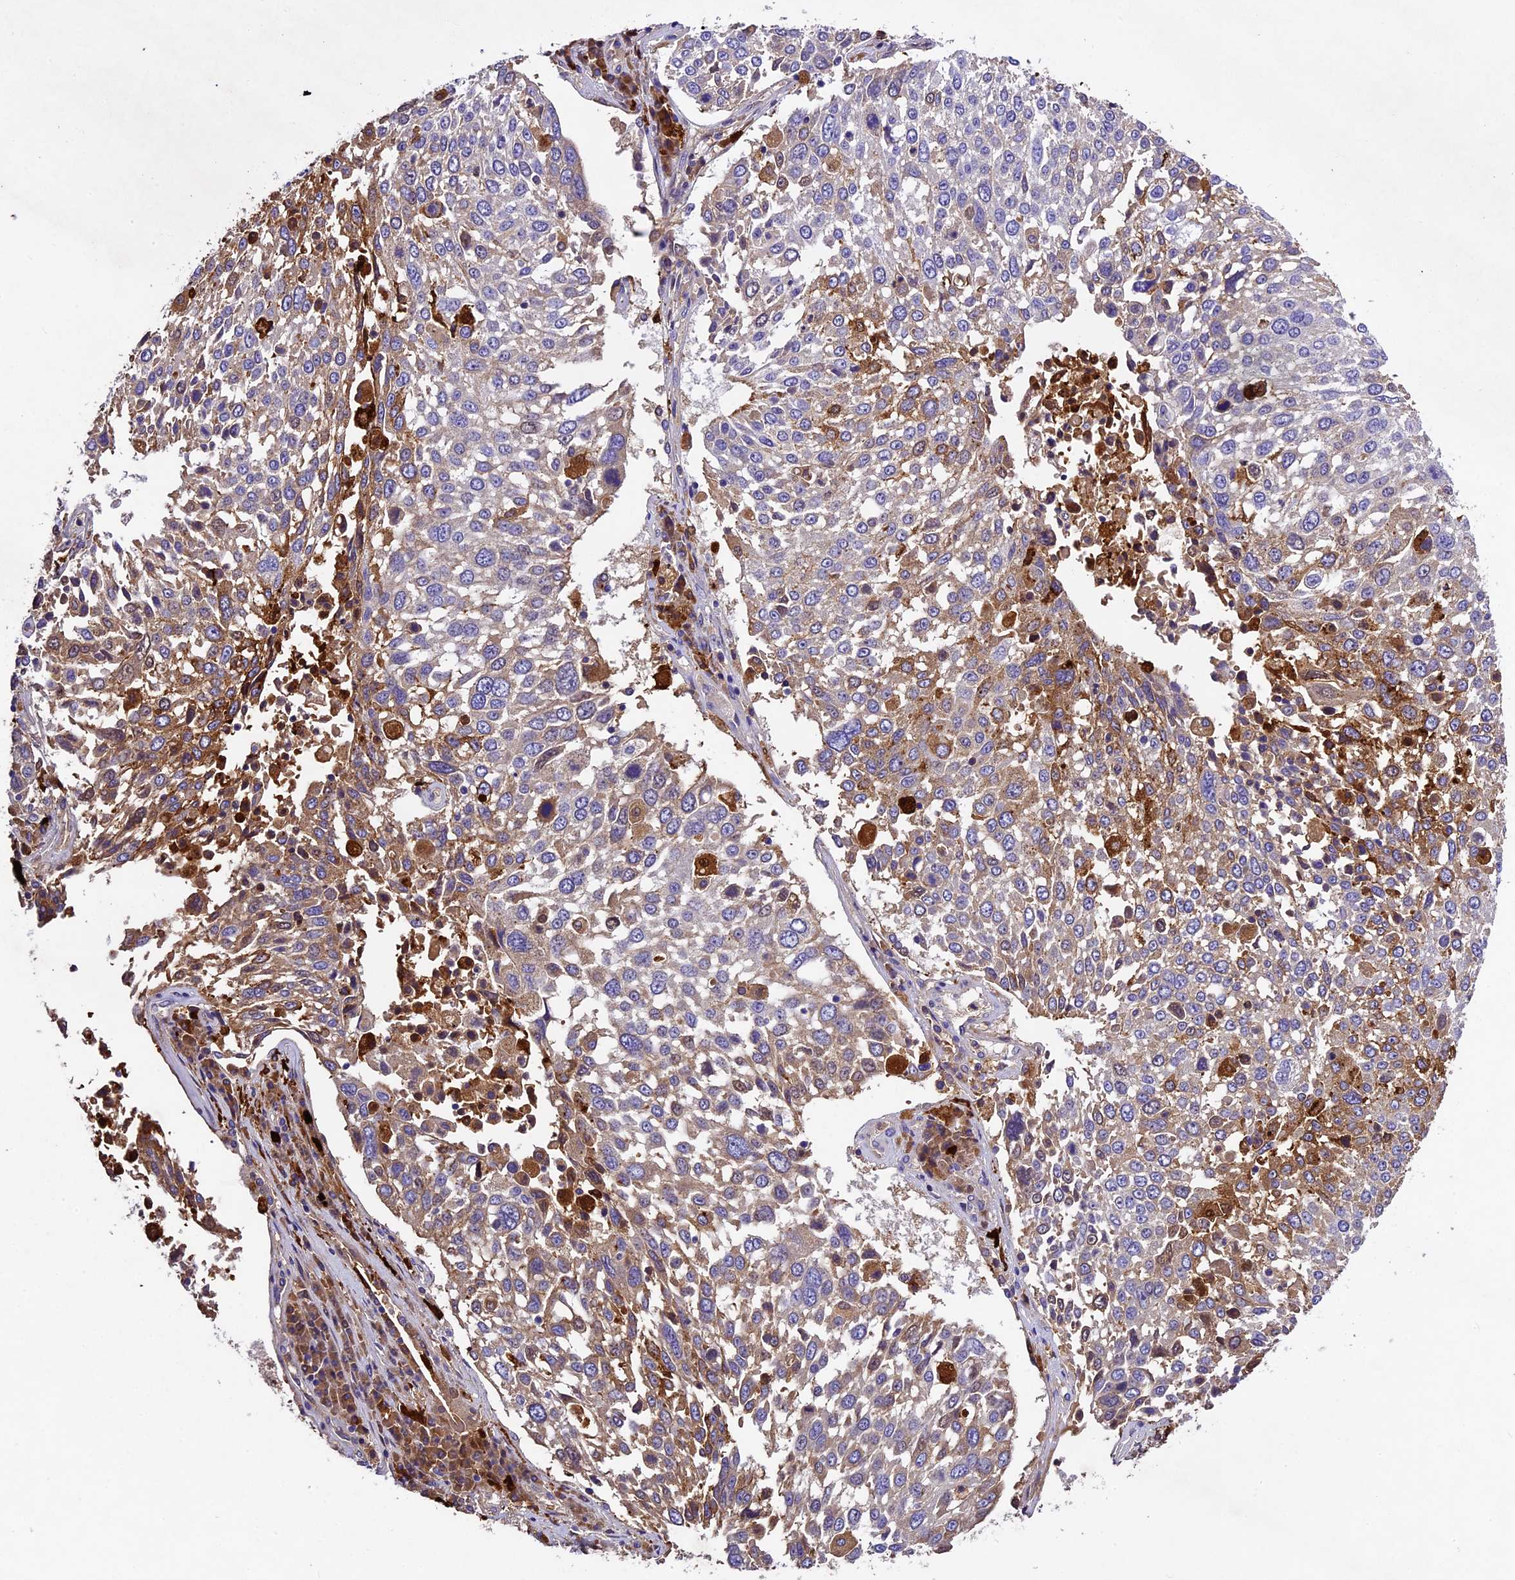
{"staining": {"intensity": "moderate", "quantity": "<25%", "location": "cytoplasmic/membranous"}, "tissue": "lung cancer", "cell_type": "Tumor cells", "image_type": "cancer", "snomed": [{"axis": "morphology", "description": "Squamous cell carcinoma, NOS"}, {"axis": "topography", "description": "Lung"}], "caption": "Squamous cell carcinoma (lung) stained for a protein (brown) demonstrates moderate cytoplasmic/membranous positive expression in about <25% of tumor cells.", "gene": "CILP2", "patient": {"sex": "male", "age": 65}}